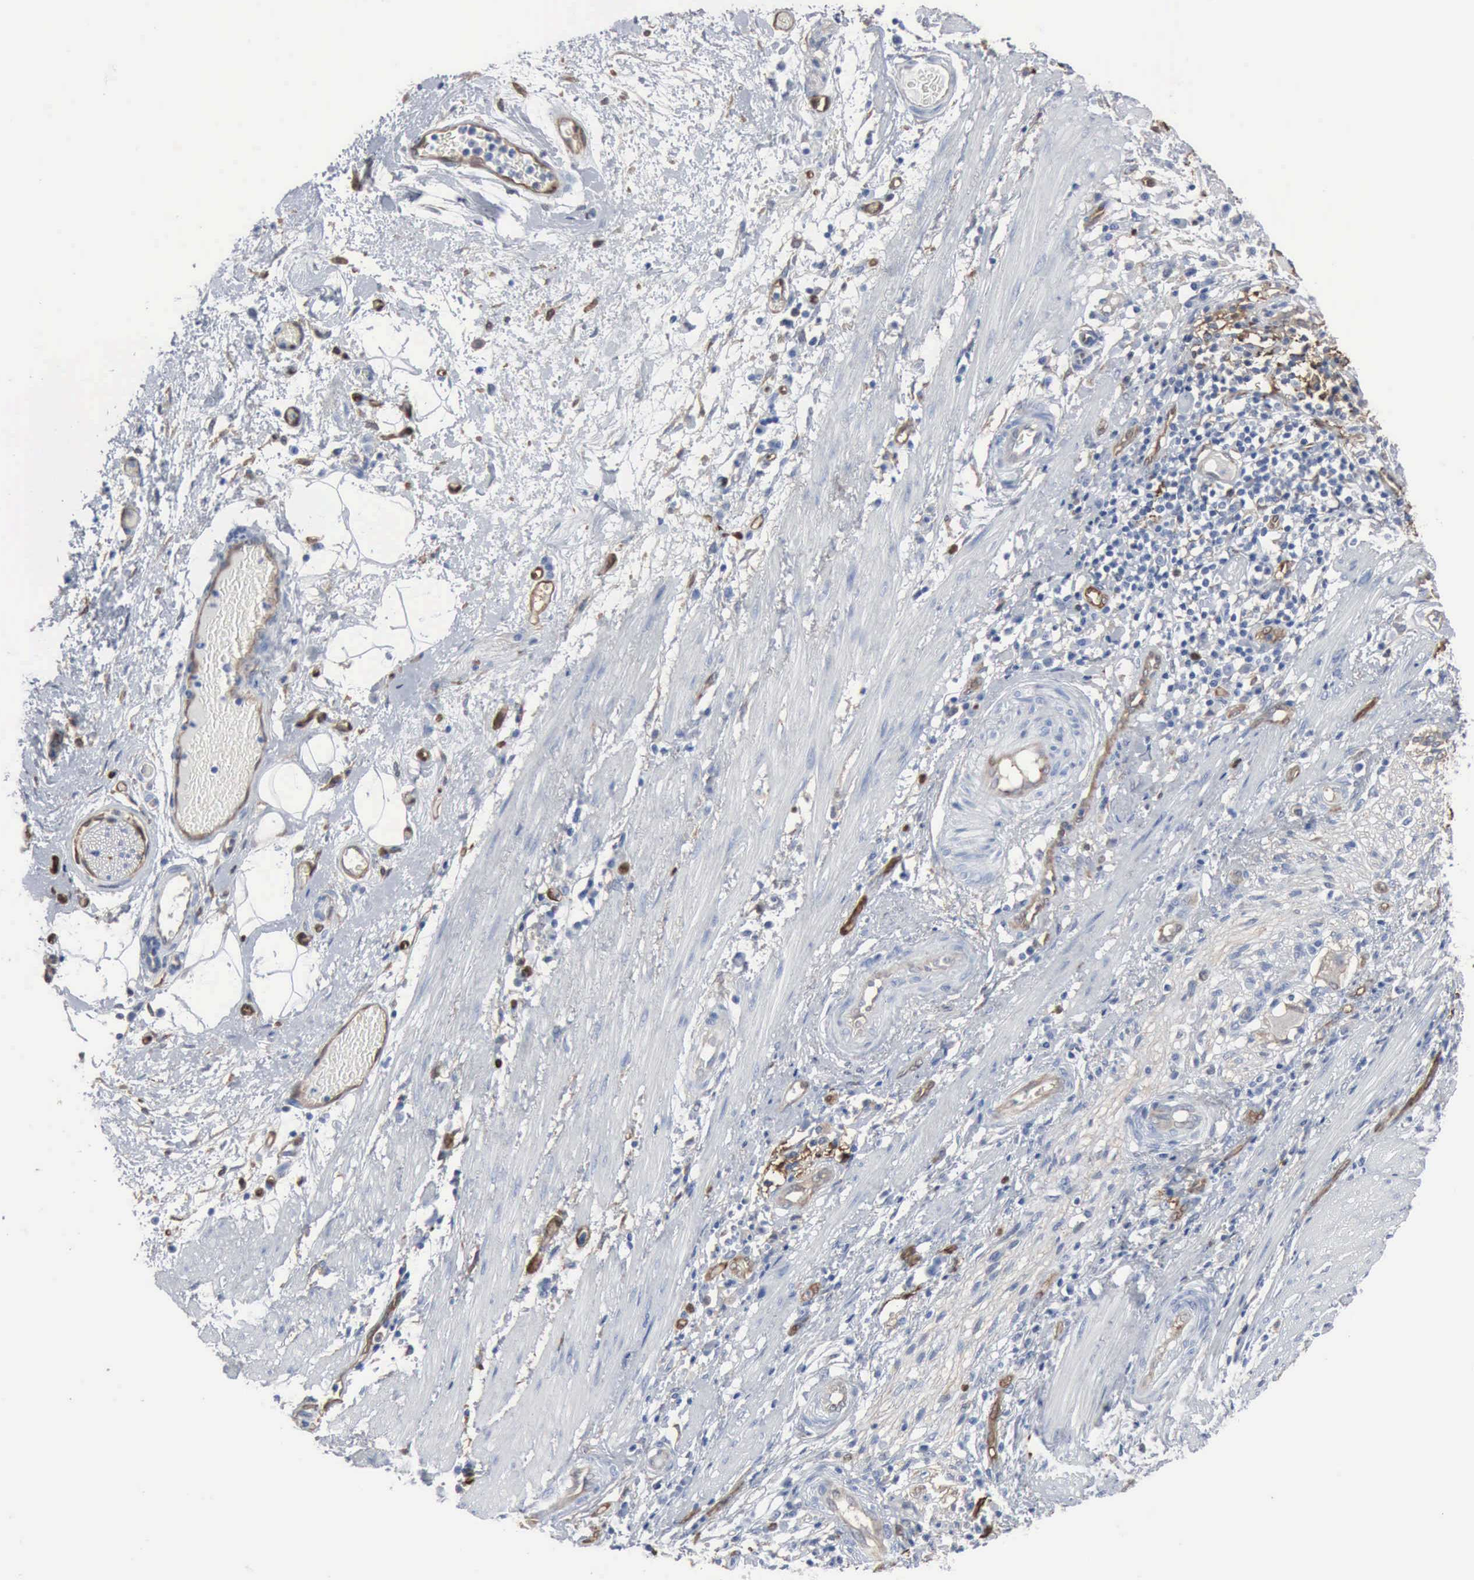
{"staining": {"intensity": "negative", "quantity": "none", "location": "none"}, "tissue": "stomach cancer", "cell_type": "Tumor cells", "image_type": "cancer", "snomed": [{"axis": "morphology", "description": "Adenocarcinoma, NOS"}, {"axis": "topography", "description": "Stomach, lower"}], "caption": "A high-resolution histopathology image shows immunohistochemistry staining of stomach cancer, which reveals no significant staining in tumor cells.", "gene": "FSCN1", "patient": {"sex": "female", "age": 86}}